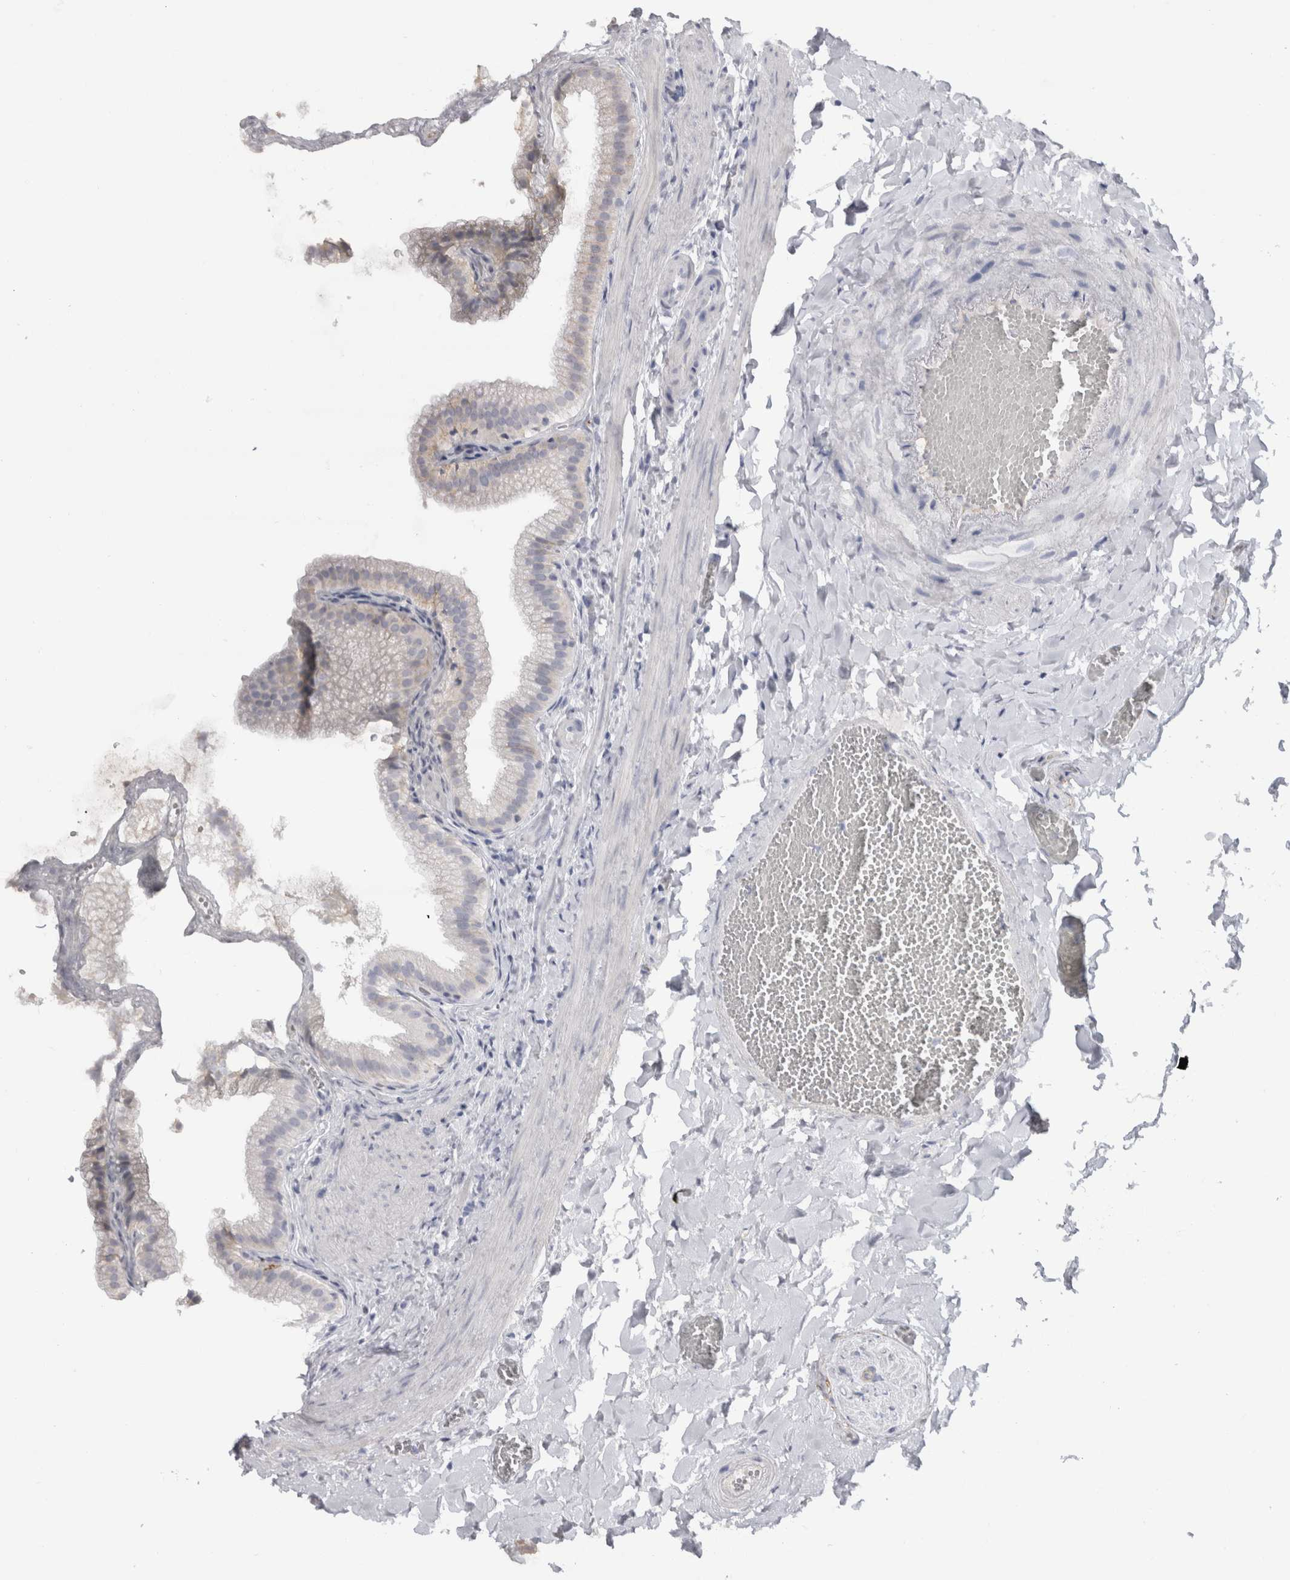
{"staining": {"intensity": "moderate", "quantity": "25%-75%", "location": "cytoplasmic/membranous"}, "tissue": "gallbladder", "cell_type": "Glandular cells", "image_type": "normal", "snomed": [{"axis": "morphology", "description": "Normal tissue, NOS"}, {"axis": "topography", "description": "Gallbladder"}], "caption": "Immunohistochemical staining of normal human gallbladder shows moderate cytoplasmic/membranous protein positivity in about 25%-75% of glandular cells.", "gene": "CDH17", "patient": {"sex": "male", "age": 38}}